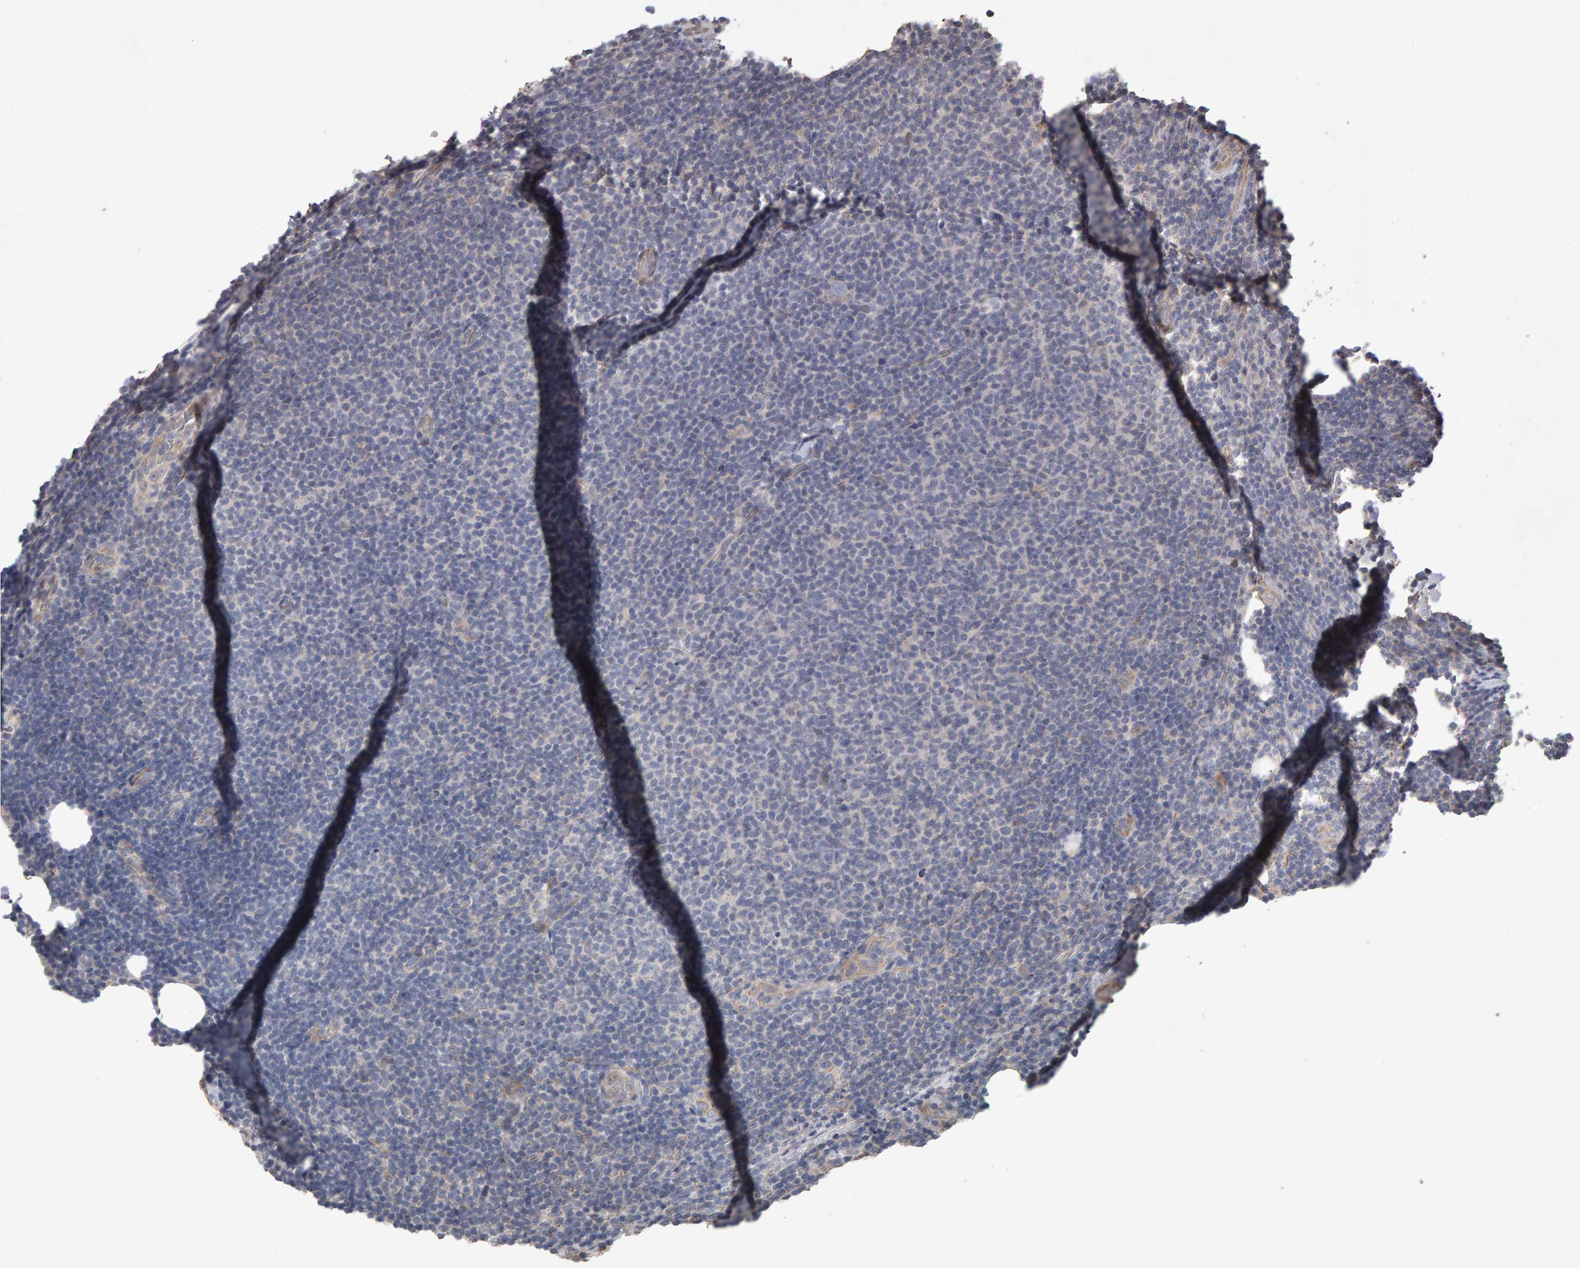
{"staining": {"intensity": "negative", "quantity": "none", "location": "none"}, "tissue": "lymphoma", "cell_type": "Tumor cells", "image_type": "cancer", "snomed": [{"axis": "morphology", "description": "Malignant lymphoma, non-Hodgkin's type, Low grade"}, {"axis": "topography", "description": "Lymph node"}], "caption": "This micrograph is of malignant lymphoma, non-Hodgkin's type (low-grade) stained with IHC to label a protein in brown with the nuclei are counter-stained blue. There is no staining in tumor cells. The staining was performed using DAB to visualize the protein expression in brown, while the nuclei were stained in blue with hematoxylin (Magnification: 20x).", "gene": "COASY", "patient": {"sex": "male", "age": 66}}